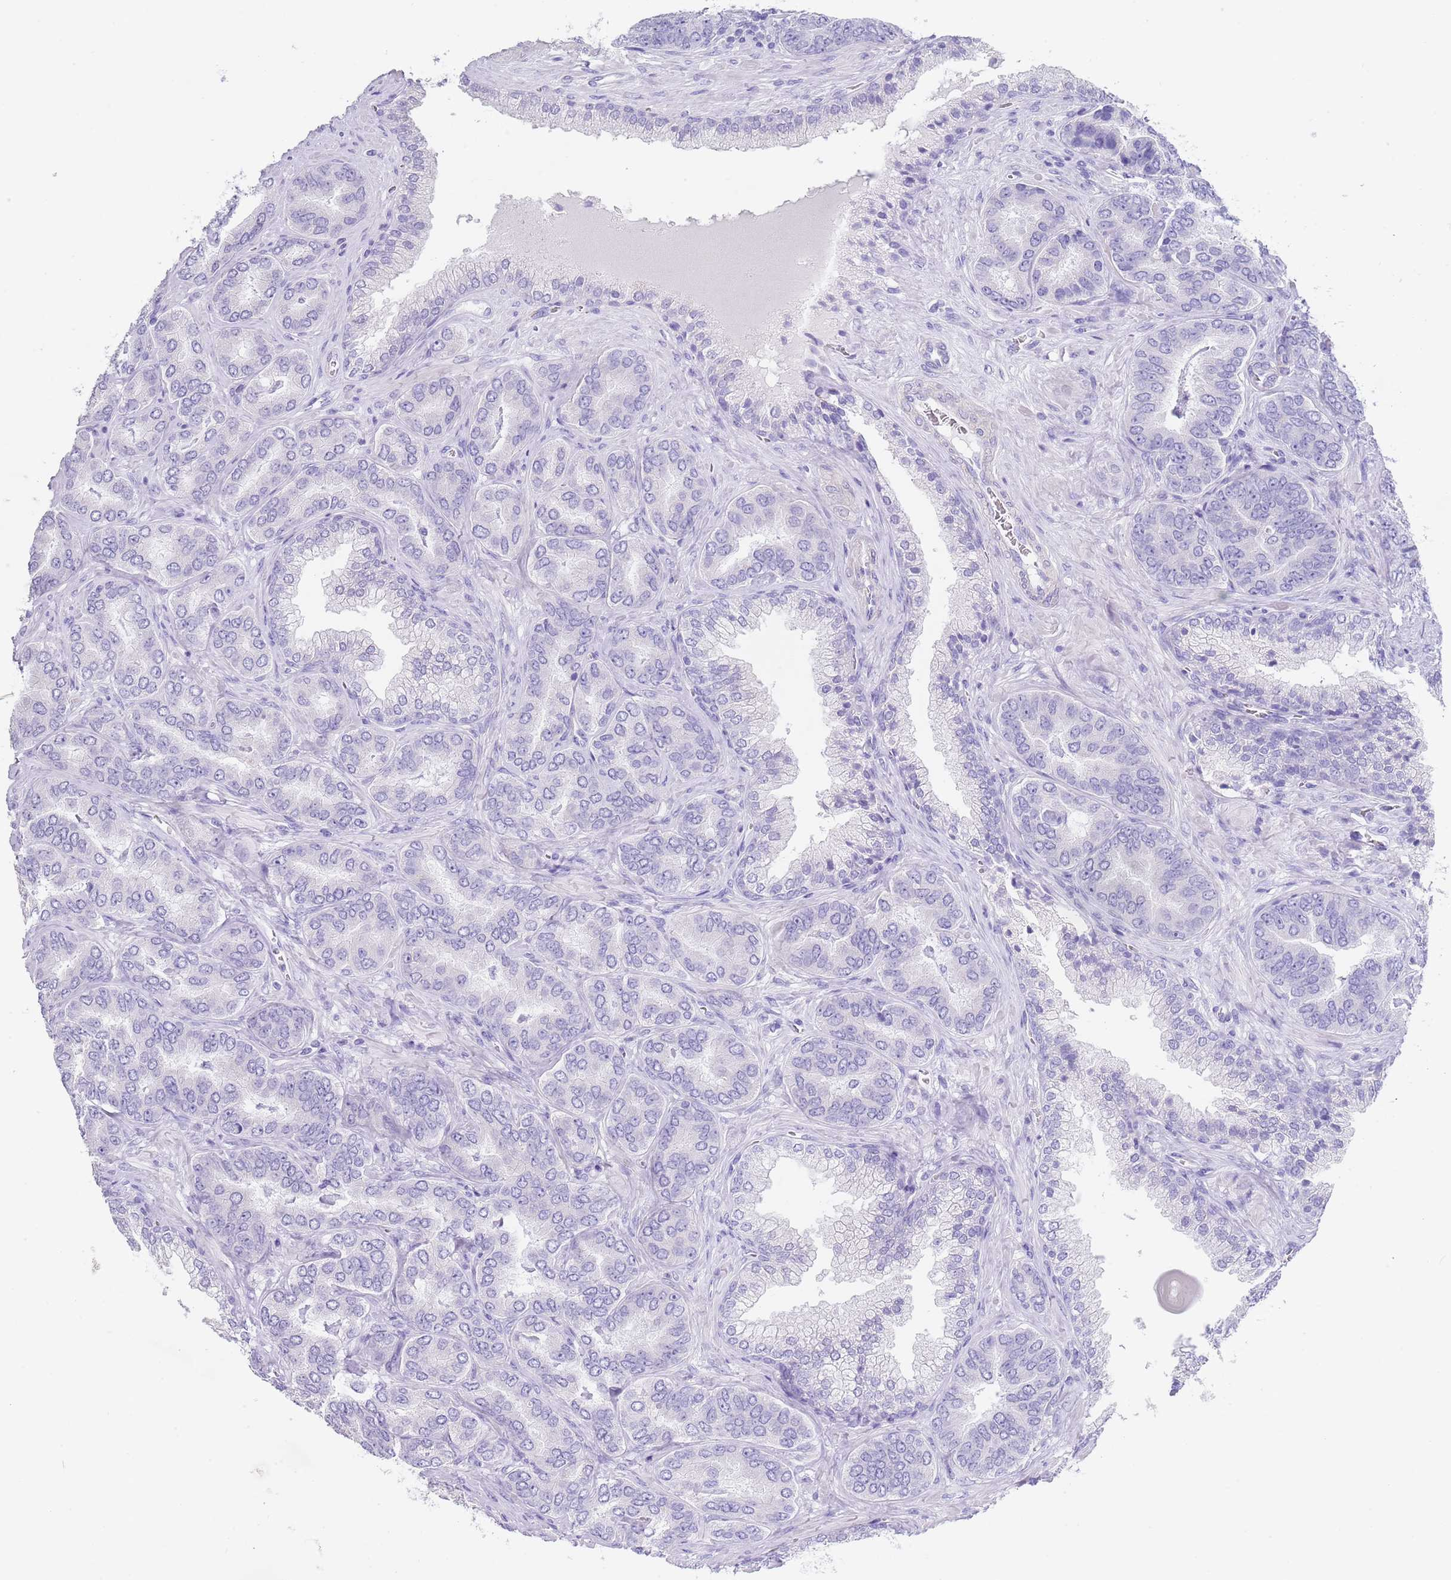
{"staining": {"intensity": "negative", "quantity": "none", "location": "none"}, "tissue": "prostate cancer", "cell_type": "Tumor cells", "image_type": "cancer", "snomed": [{"axis": "morphology", "description": "Adenocarcinoma, High grade"}, {"axis": "topography", "description": "Prostate"}], "caption": "This micrograph is of prostate cancer stained with immunohistochemistry (IHC) to label a protein in brown with the nuclei are counter-stained blue. There is no staining in tumor cells.", "gene": "CPXM2", "patient": {"sex": "male", "age": 72}}